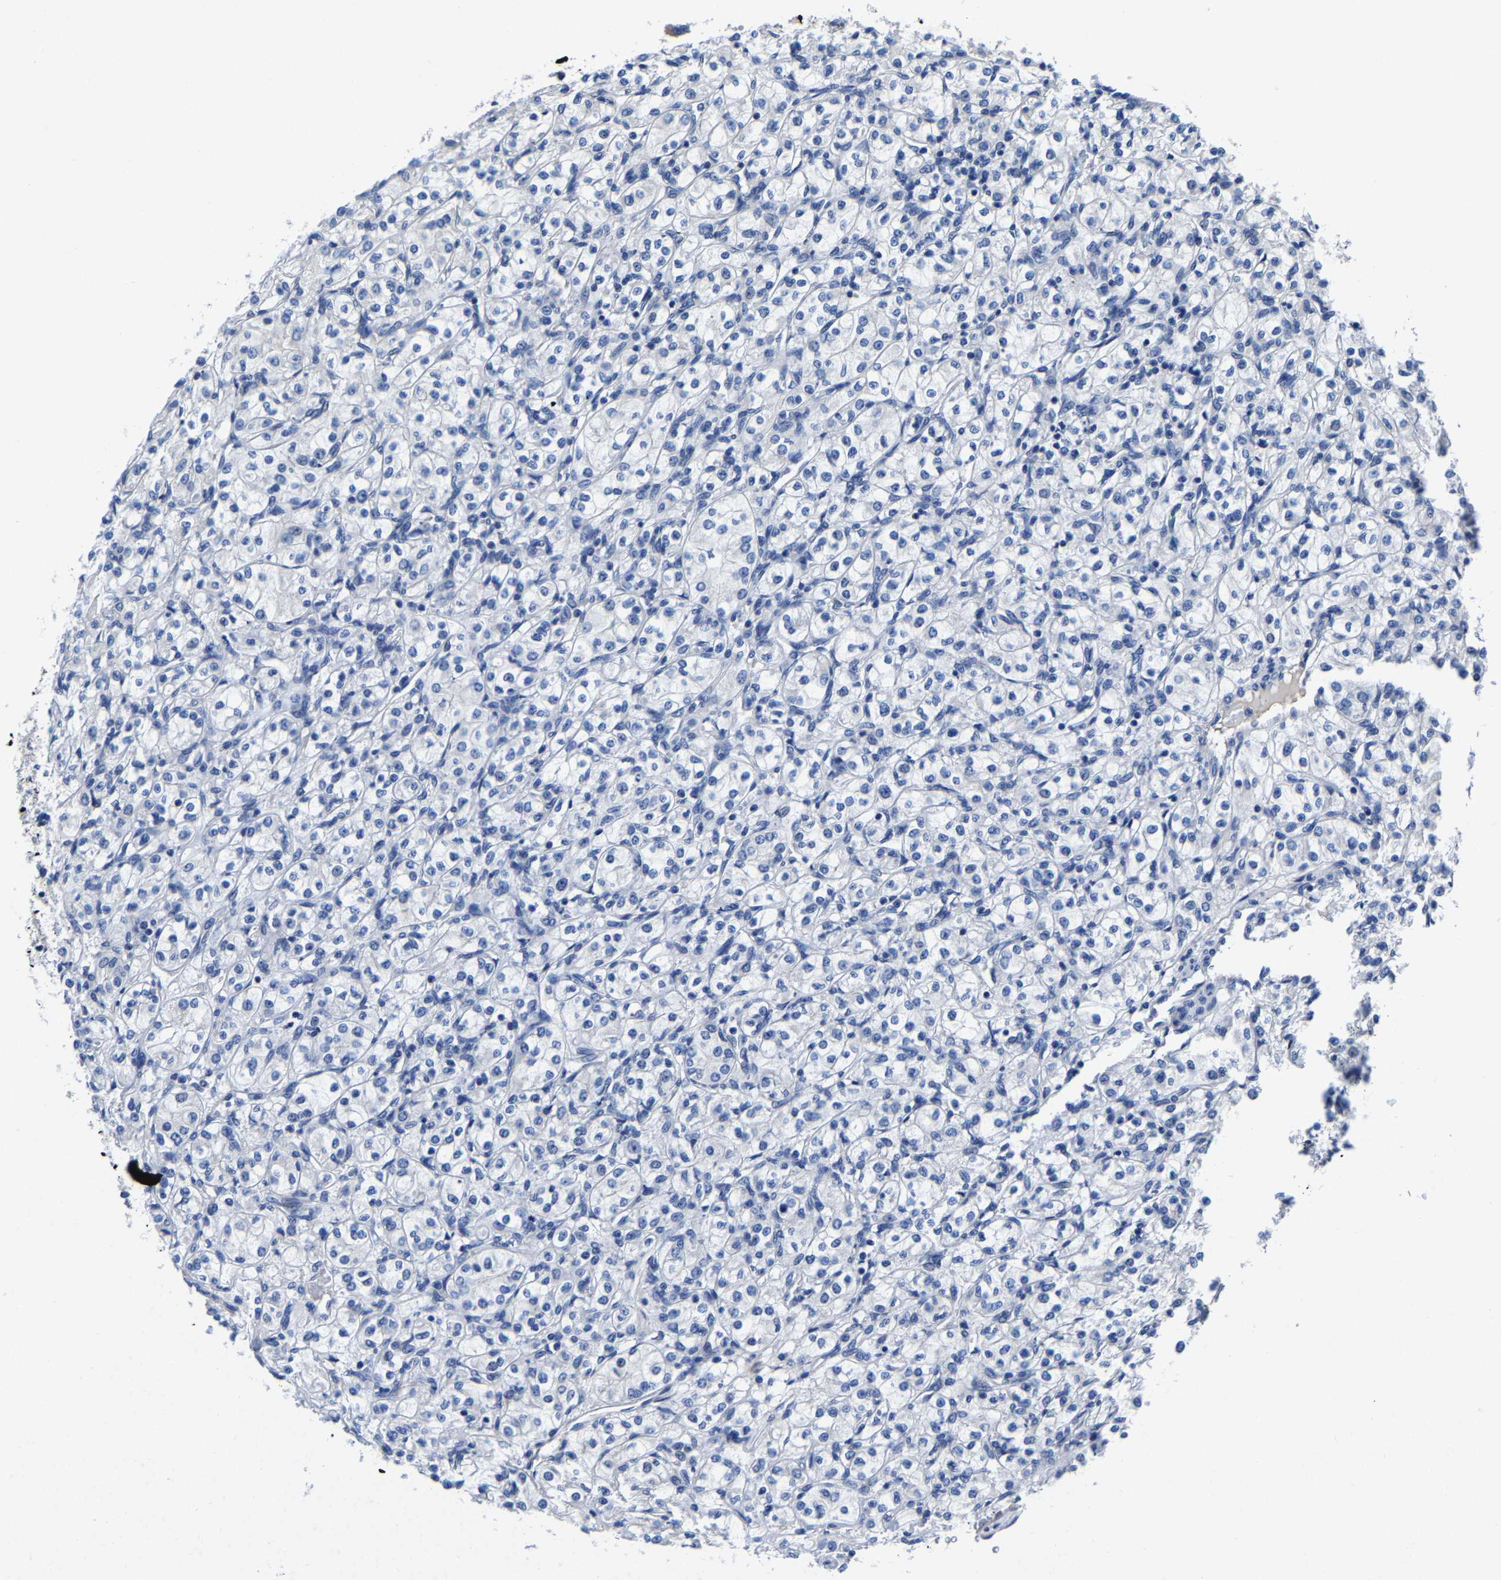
{"staining": {"intensity": "negative", "quantity": "none", "location": "none"}, "tissue": "renal cancer", "cell_type": "Tumor cells", "image_type": "cancer", "snomed": [{"axis": "morphology", "description": "Adenocarcinoma, NOS"}, {"axis": "topography", "description": "Kidney"}], "caption": "Renal cancer stained for a protein using immunohistochemistry (IHC) shows no positivity tumor cells.", "gene": "SRPK2", "patient": {"sex": "male", "age": 77}}